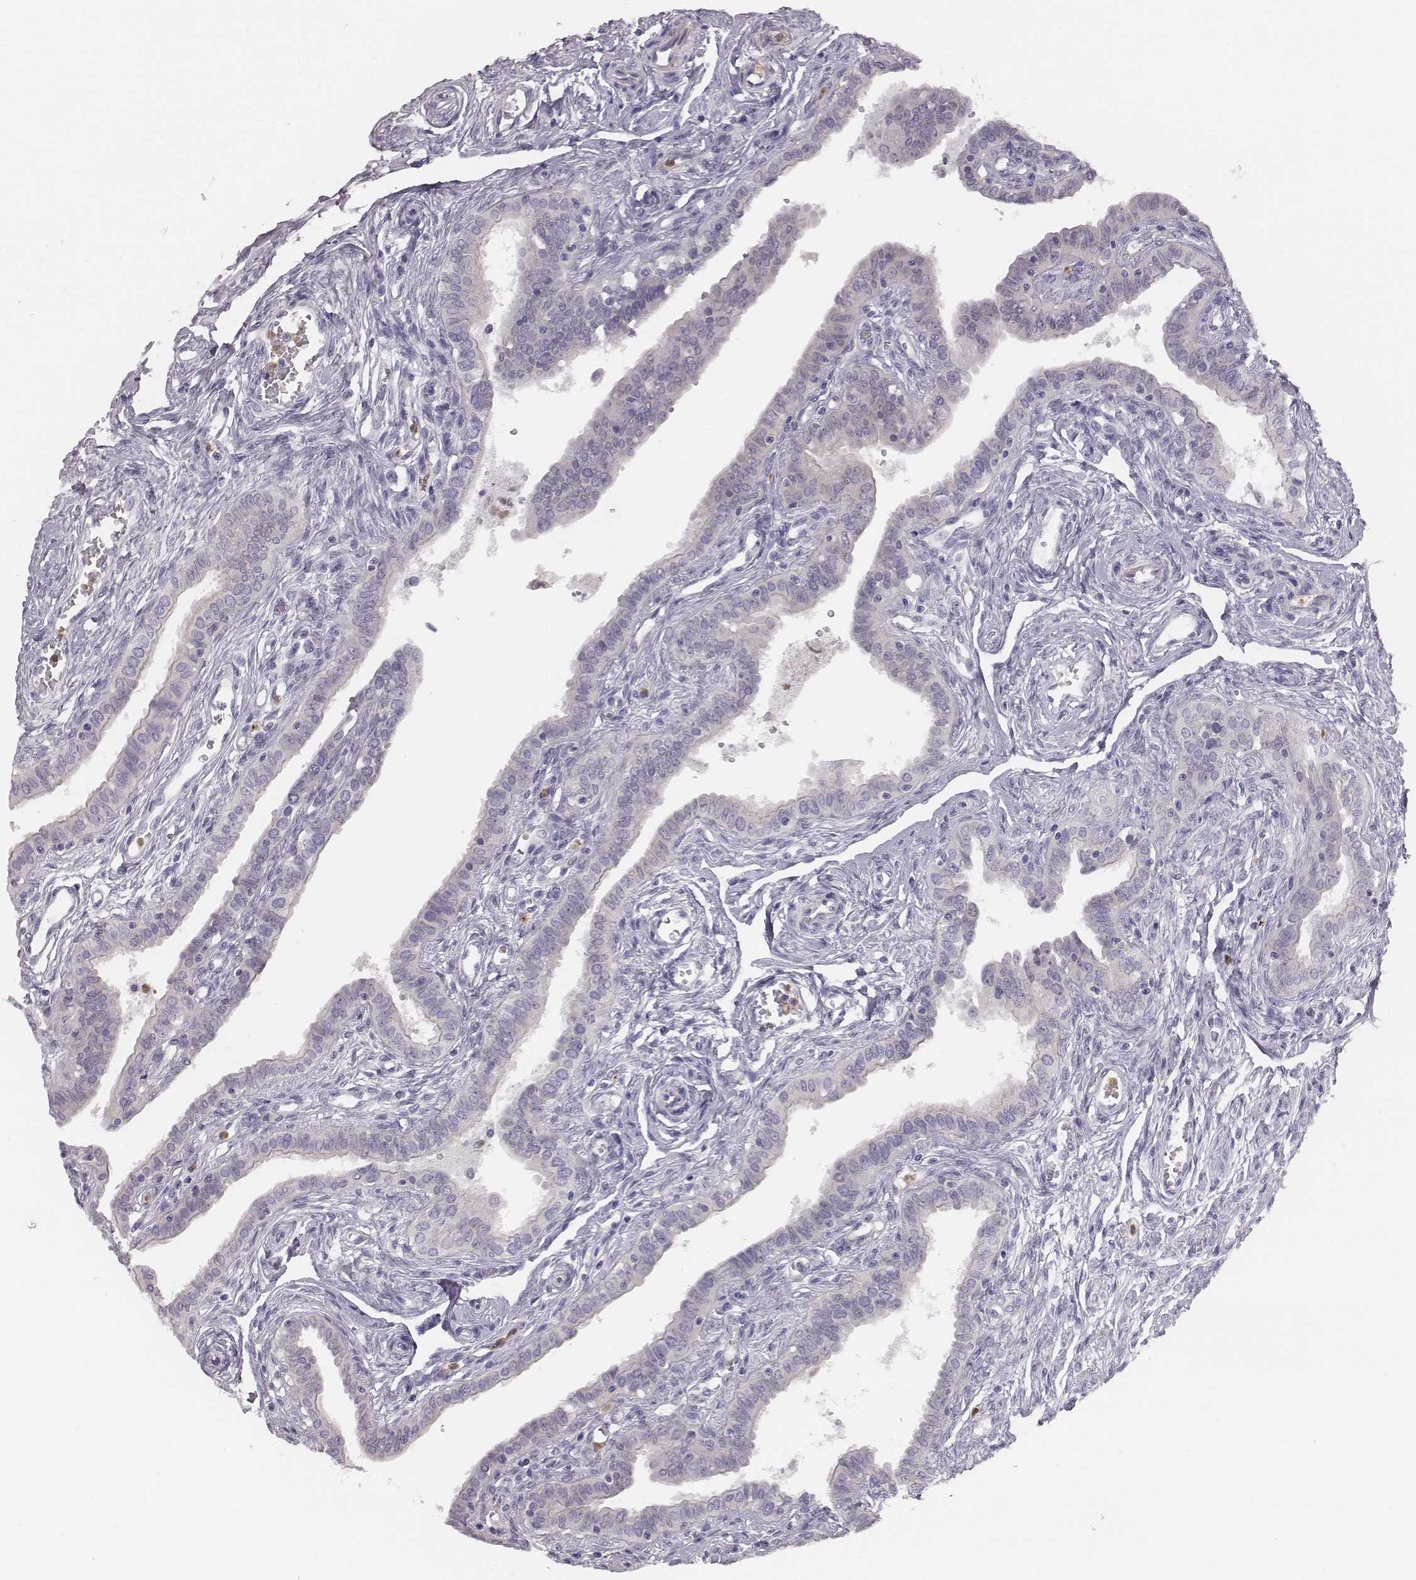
{"staining": {"intensity": "negative", "quantity": "none", "location": "none"}, "tissue": "fallopian tube", "cell_type": "Glandular cells", "image_type": "normal", "snomed": [{"axis": "morphology", "description": "Normal tissue, NOS"}, {"axis": "morphology", "description": "Carcinoma, endometroid"}, {"axis": "topography", "description": "Fallopian tube"}, {"axis": "topography", "description": "Ovary"}], "caption": "Glandular cells are negative for brown protein staining in unremarkable fallopian tube. (DAB immunohistochemistry (IHC) with hematoxylin counter stain).", "gene": "KCNJ12", "patient": {"sex": "female", "age": 42}}